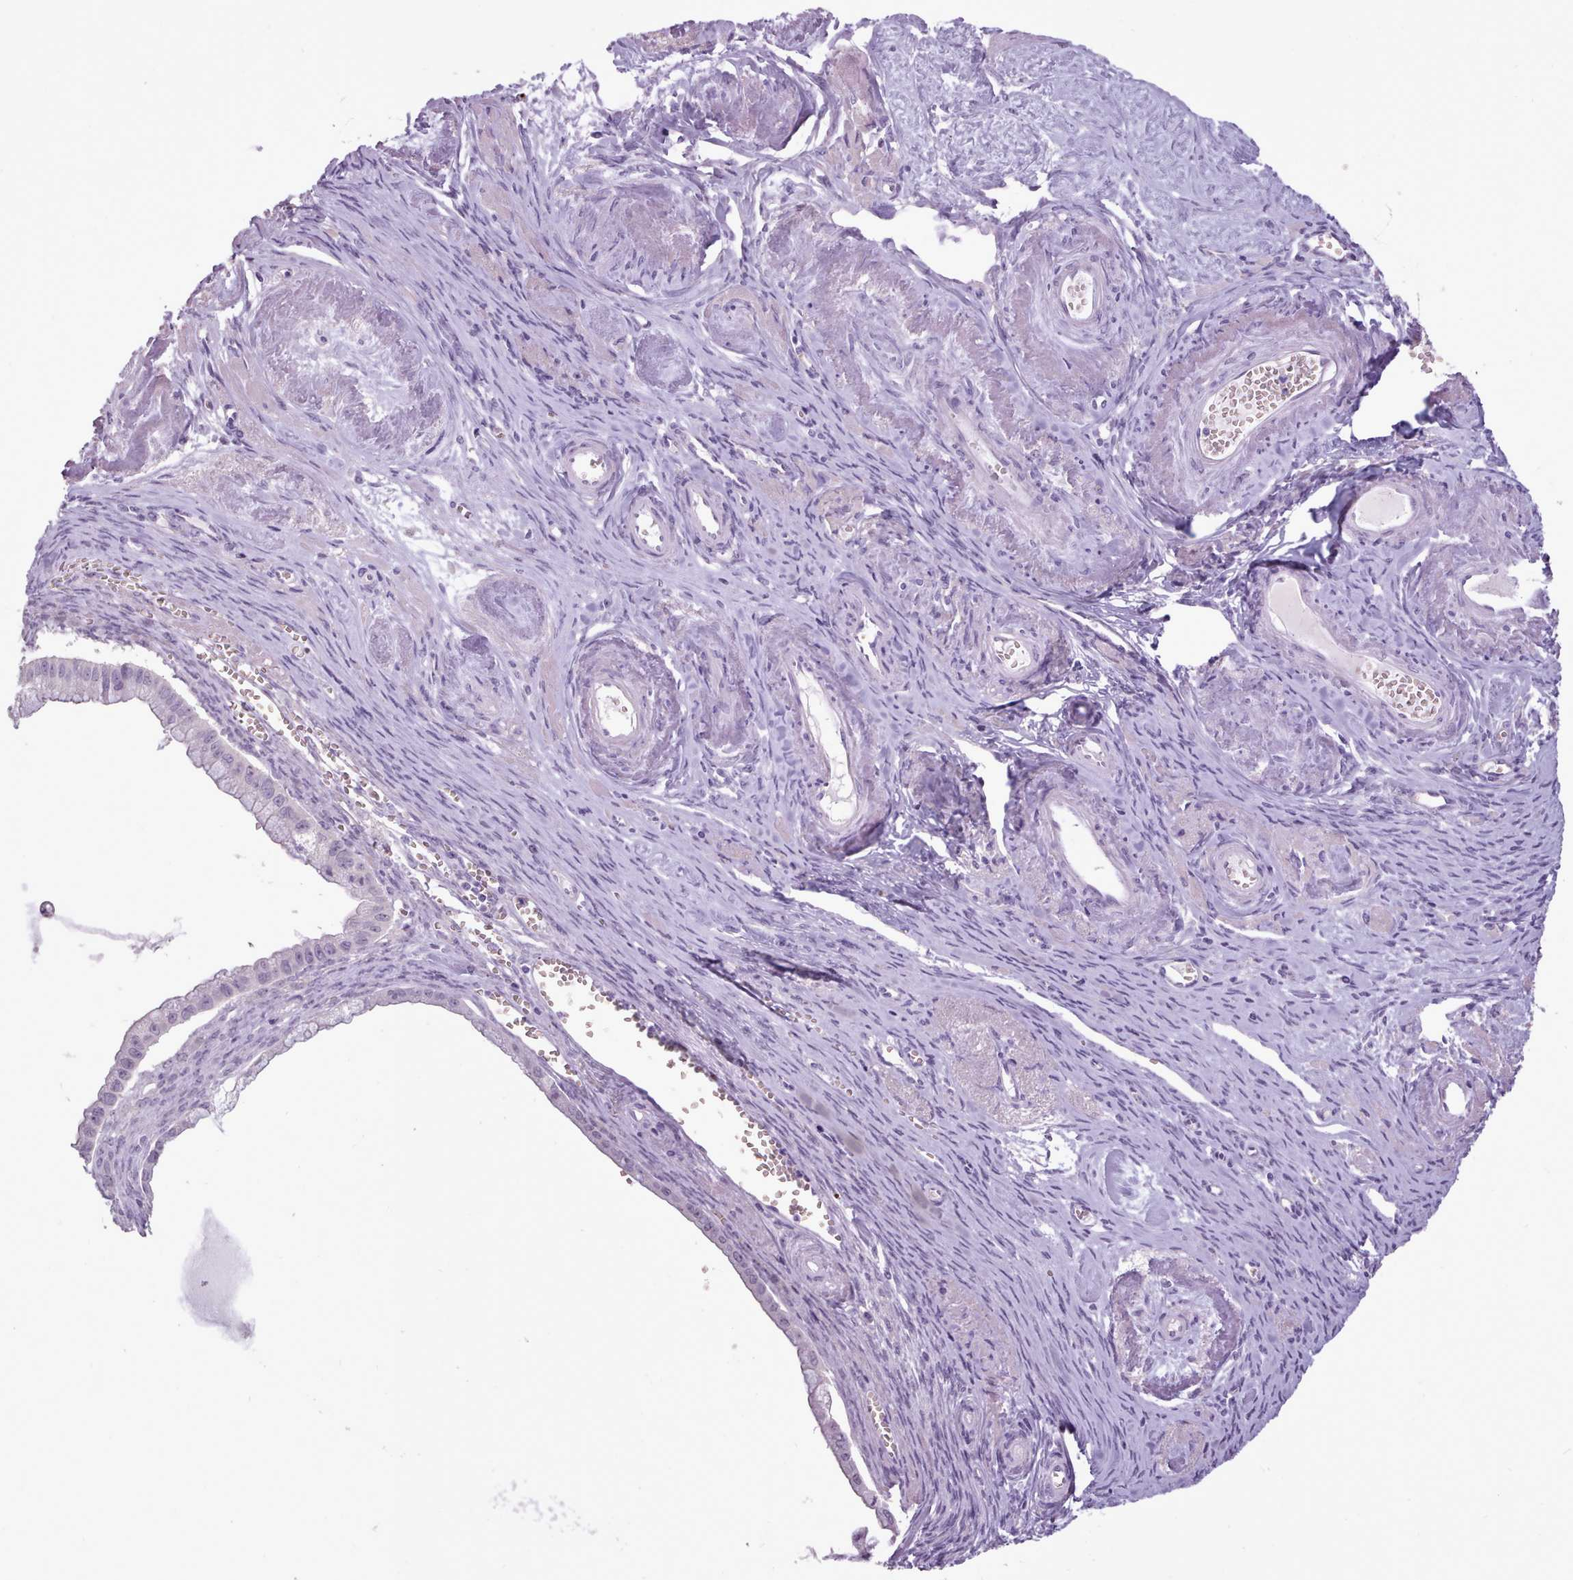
{"staining": {"intensity": "negative", "quantity": "none", "location": "none"}, "tissue": "ovarian cancer", "cell_type": "Tumor cells", "image_type": "cancer", "snomed": [{"axis": "morphology", "description": "Cystadenocarcinoma, mucinous, NOS"}, {"axis": "topography", "description": "Ovary"}], "caption": "The histopathology image shows no staining of tumor cells in ovarian cancer. Brightfield microscopy of immunohistochemistry (IHC) stained with DAB (brown) and hematoxylin (blue), captured at high magnification.", "gene": "ATRAID", "patient": {"sex": "female", "age": 59}}